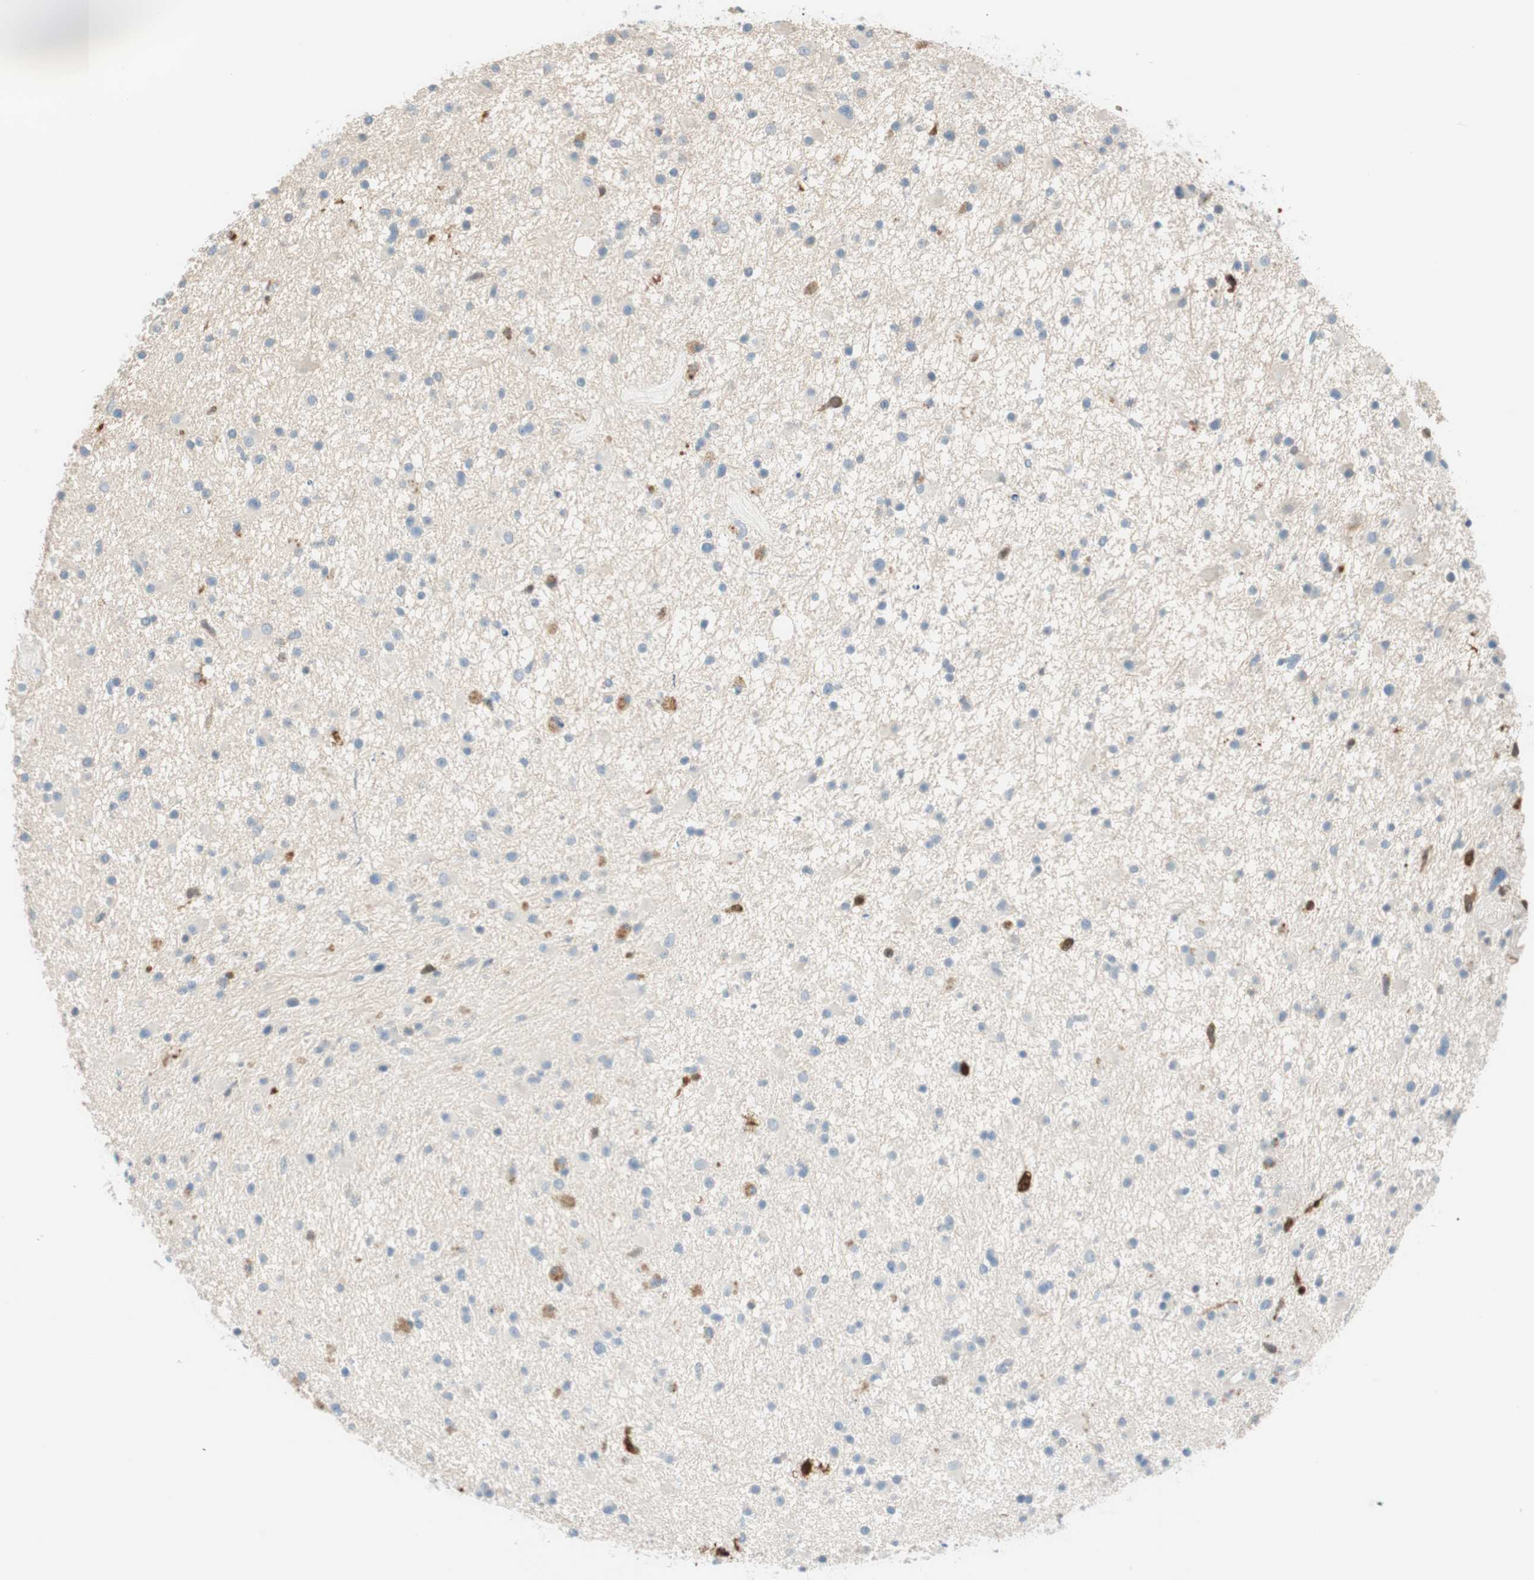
{"staining": {"intensity": "moderate", "quantity": "<25%", "location": "cytoplasmic/membranous"}, "tissue": "glioma", "cell_type": "Tumor cells", "image_type": "cancer", "snomed": [{"axis": "morphology", "description": "Glioma, malignant, High grade"}, {"axis": "topography", "description": "Brain"}], "caption": "This micrograph demonstrates malignant high-grade glioma stained with immunohistochemistry (IHC) to label a protein in brown. The cytoplasmic/membranous of tumor cells show moderate positivity for the protein. Nuclei are counter-stained blue.", "gene": "PTTG1", "patient": {"sex": "male", "age": 33}}